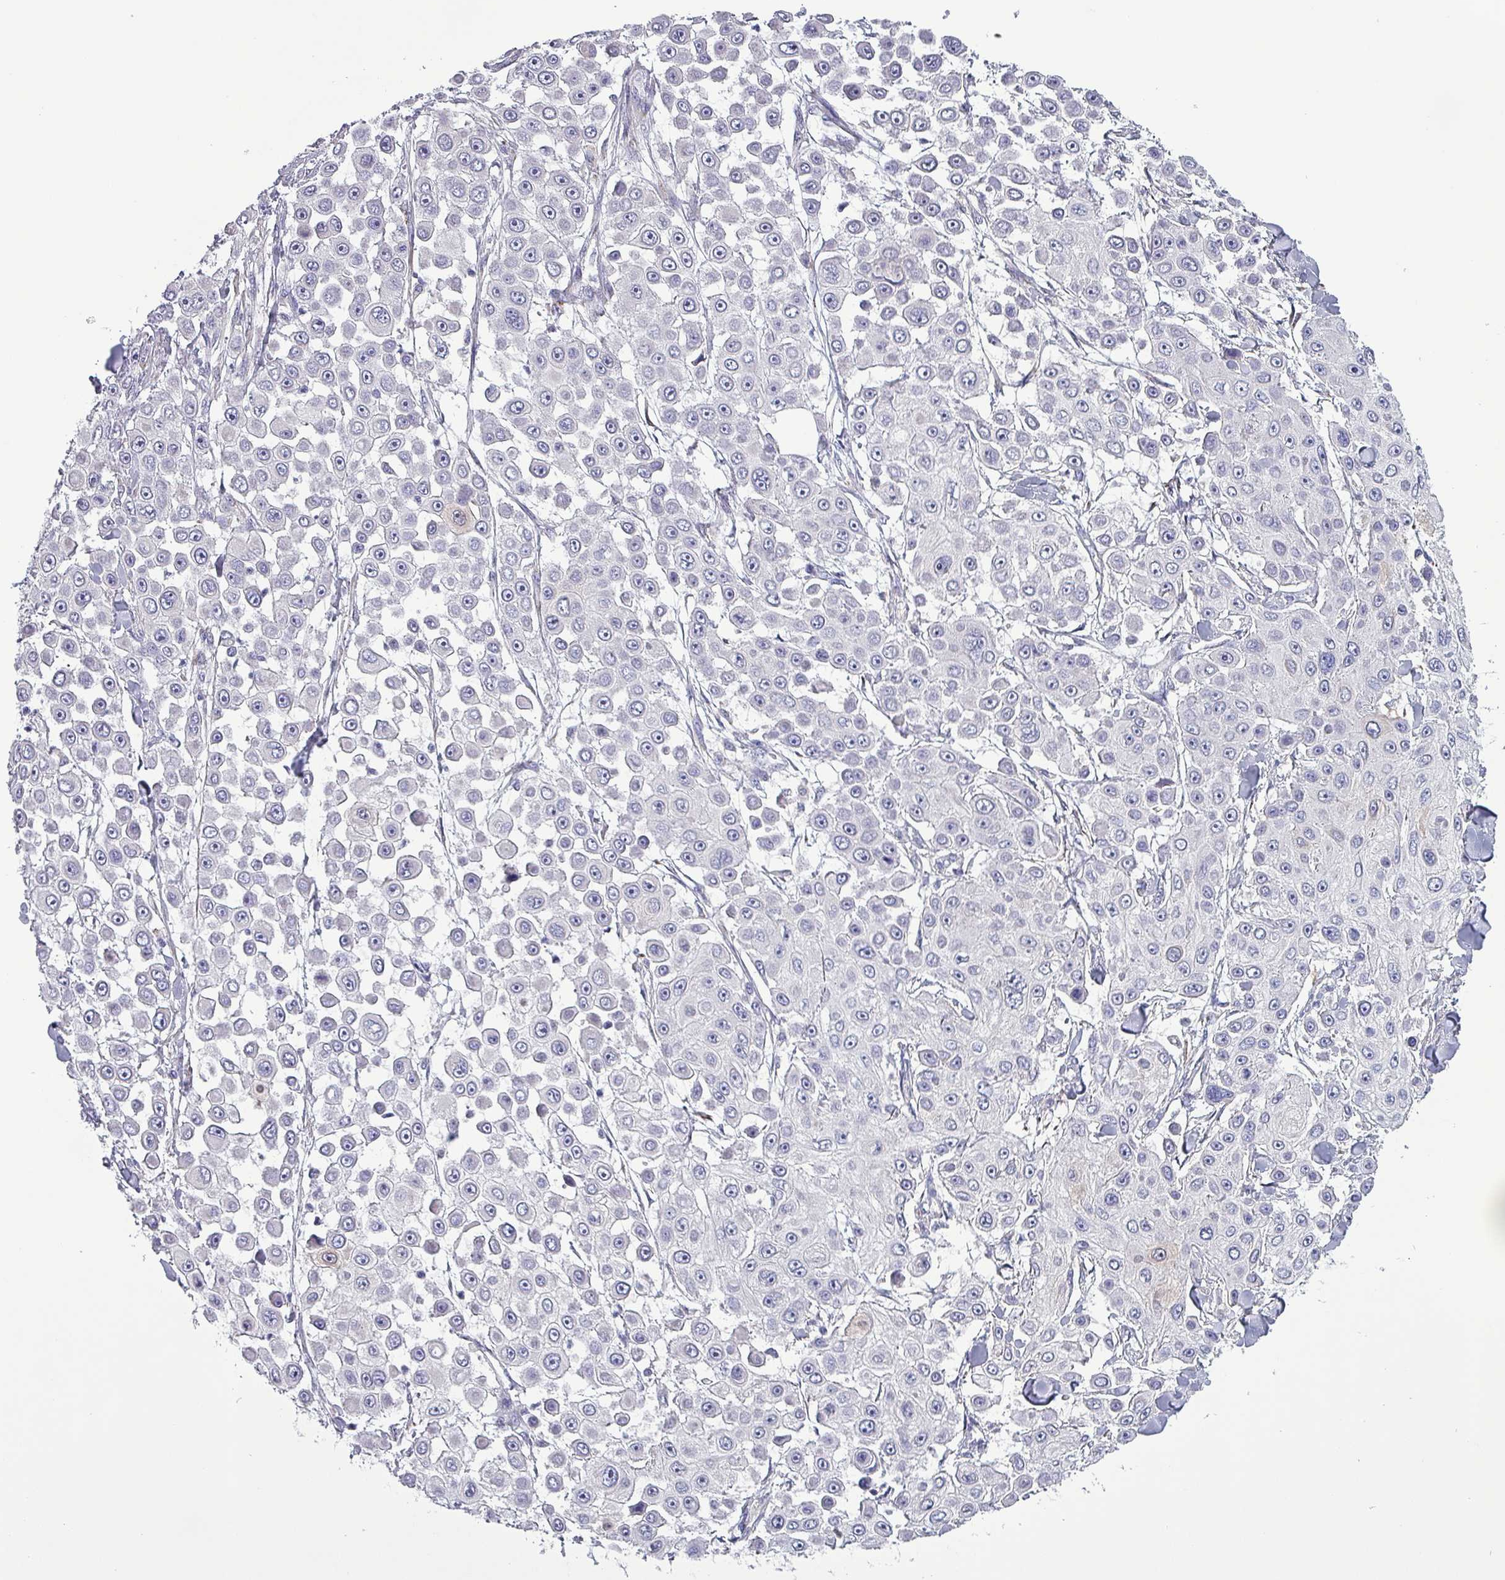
{"staining": {"intensity": "negative", "quantity": "none", "location": "none"}, "tissue": "skin cancer", "cell_type": "Tumor cells", "image_type": "cancer", "snomed": [{"axis": "morphology", "description": "Squamous cell carcinoma, NOS"}, {"axis": "topography", "description": "Skin"}], "caption": "This is a photomicrograph of immunohistochemistry (IHC) staining of skin squamous cell carcinoma, which shows no staining in tumor cells.", "gene": "HSD3B7", "patient": {"sex": "male", "age": 67}}